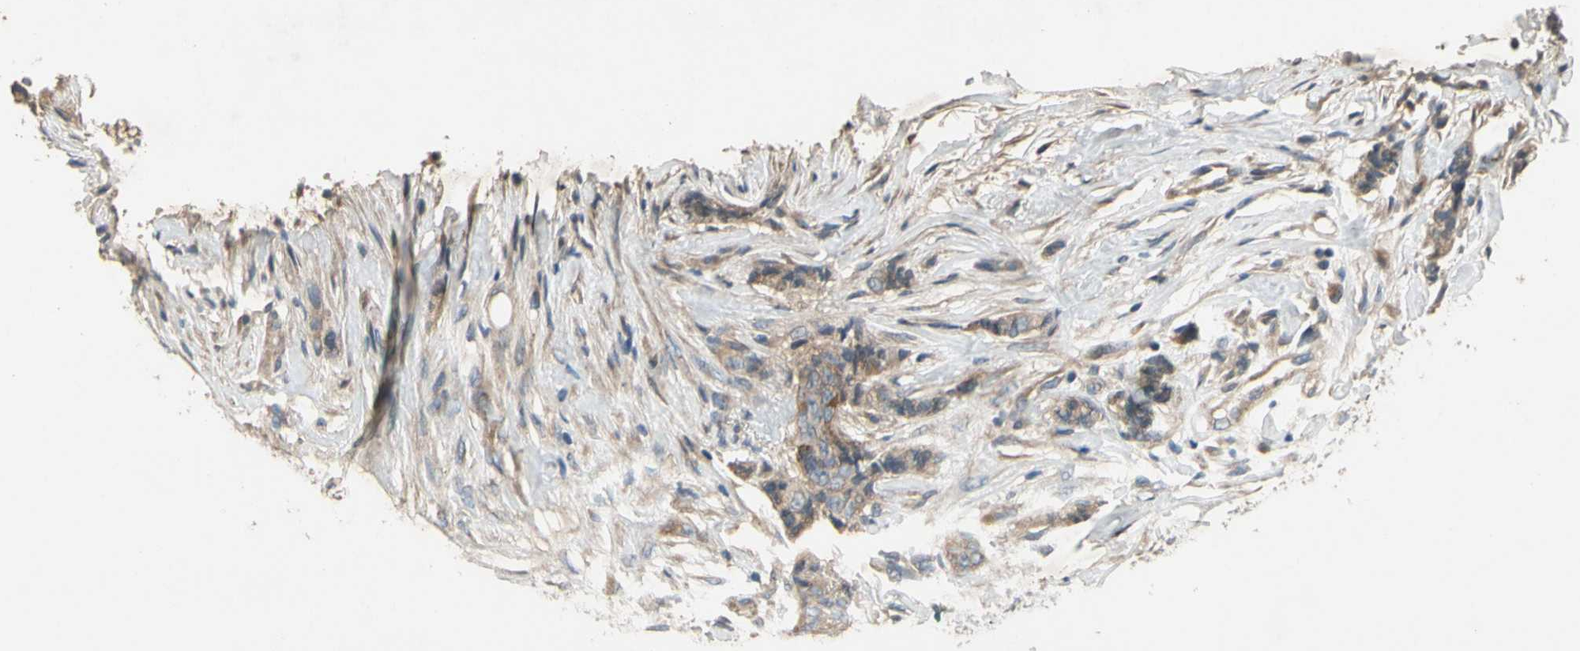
{"staining": {"intensity": "weak", "quantity": ">75%", "location": "cytoplasmic/membranous"}, "tissue": "breast cancer", "cell_type": "Tumor cells", "image_type": "cancer", "snomed": [{"axis": "morphology", "description": "Duct carcinoma"}, {"axis": "topography", "description": "Breast"}], "caption": "This is a micrograph of IHC staining of breast cancer, which shows weak expression in the cytoplasmic/membranous of tumor cells.", "gene": "ALKBH3", "patient": {"sex": "female", "age": 40}}